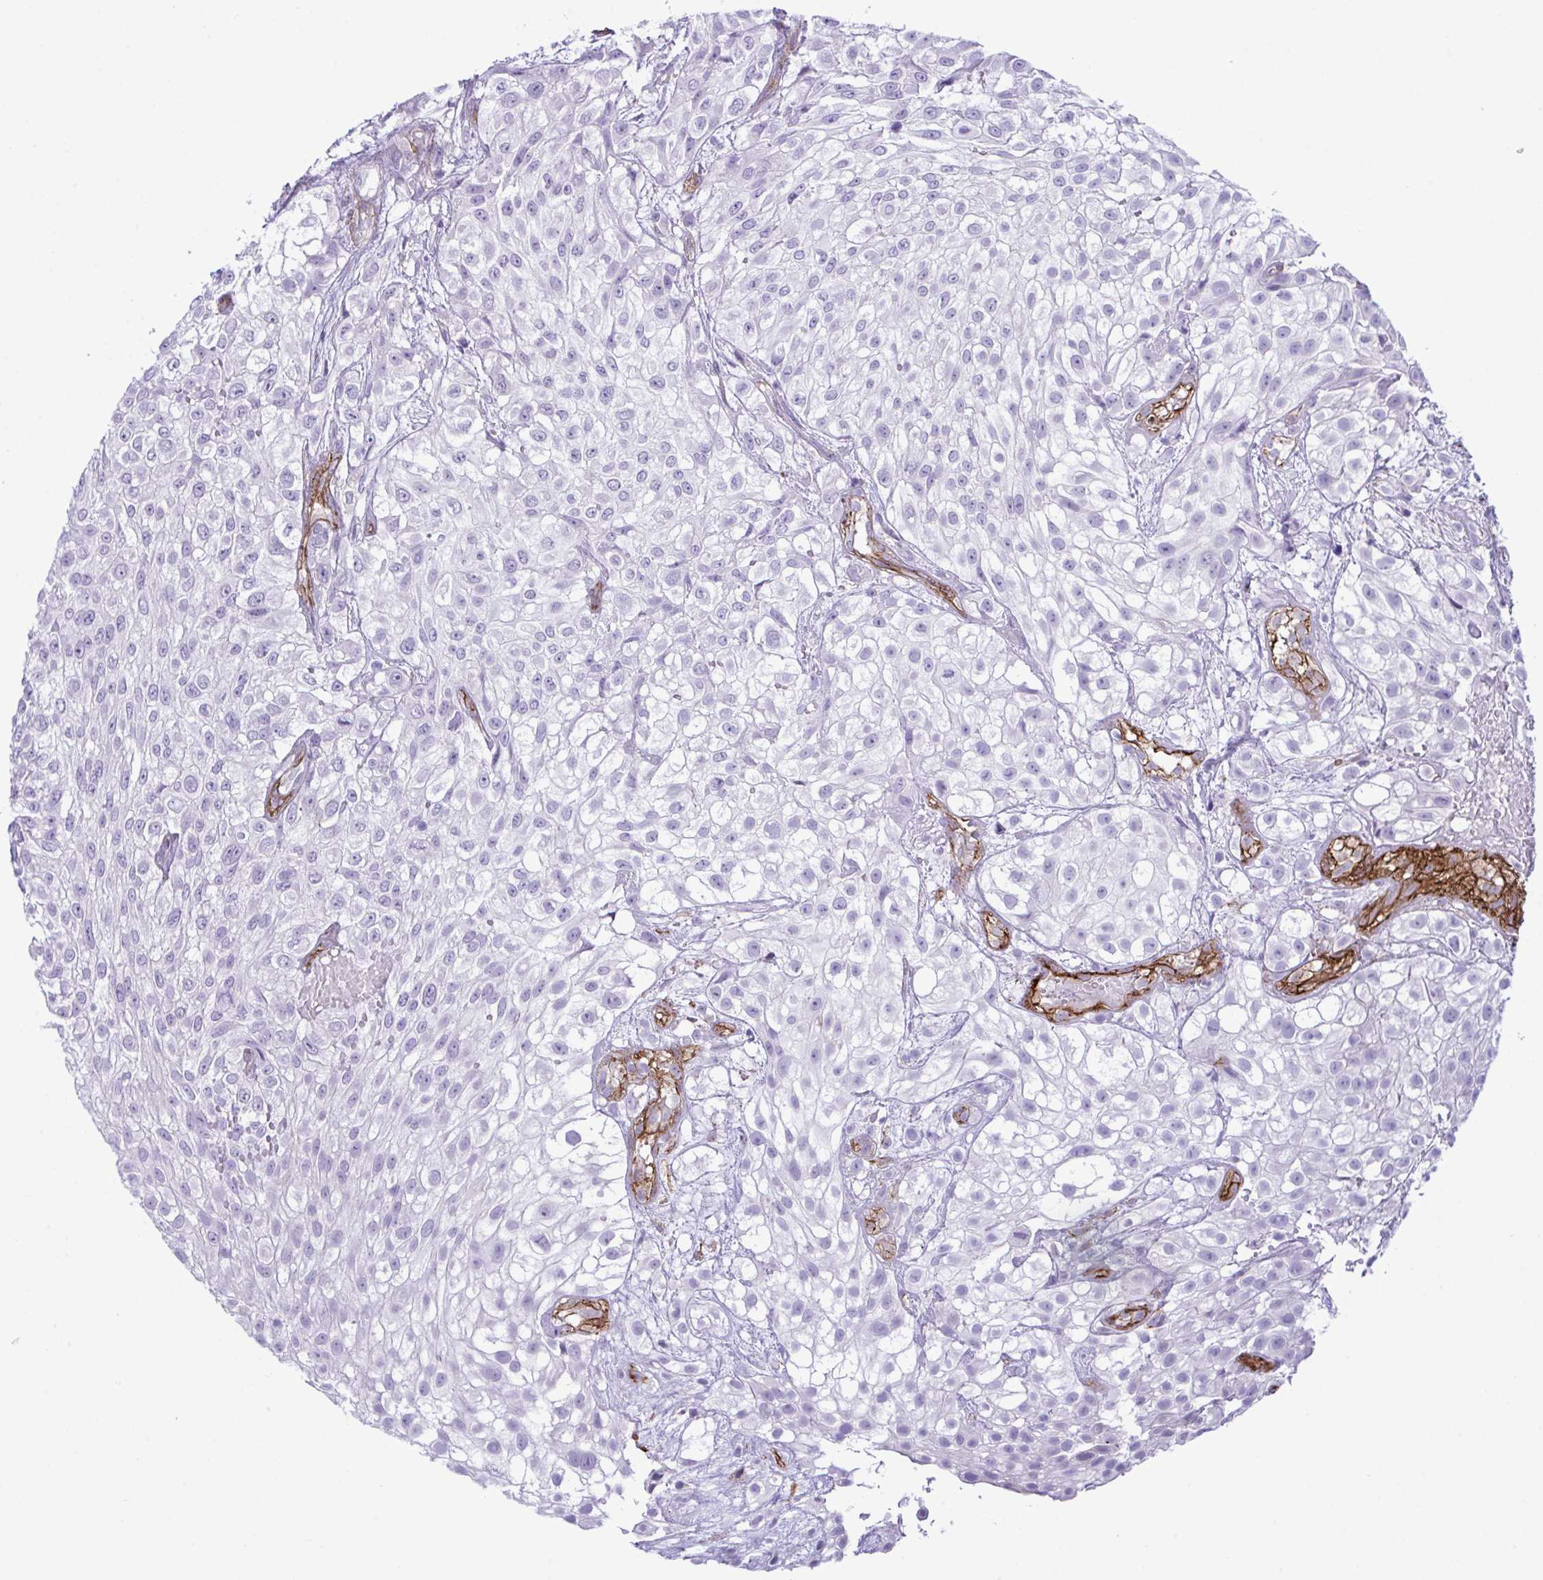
{"staining": {"intensity": "negative", "quantity": "none", "location": "none"}, "tissue": "urothelial cancer", "cell_type": "Tumor cells", "image_type": "cancer", "snomed": [{"axis": "morphology", "description": "Urothelial carcinoma, High grade"}, {"axis": "topography", "description": "Urinary bladder"}], "caption": "High magnification brightfield microscopy of urothelial cancer stained with DAB (brown) and counterstained with hematoxylin (blue): tumor cells show no significant expression.", "gene": "SYNPO2L", "patient": {"sex": "male", "age": 56}}